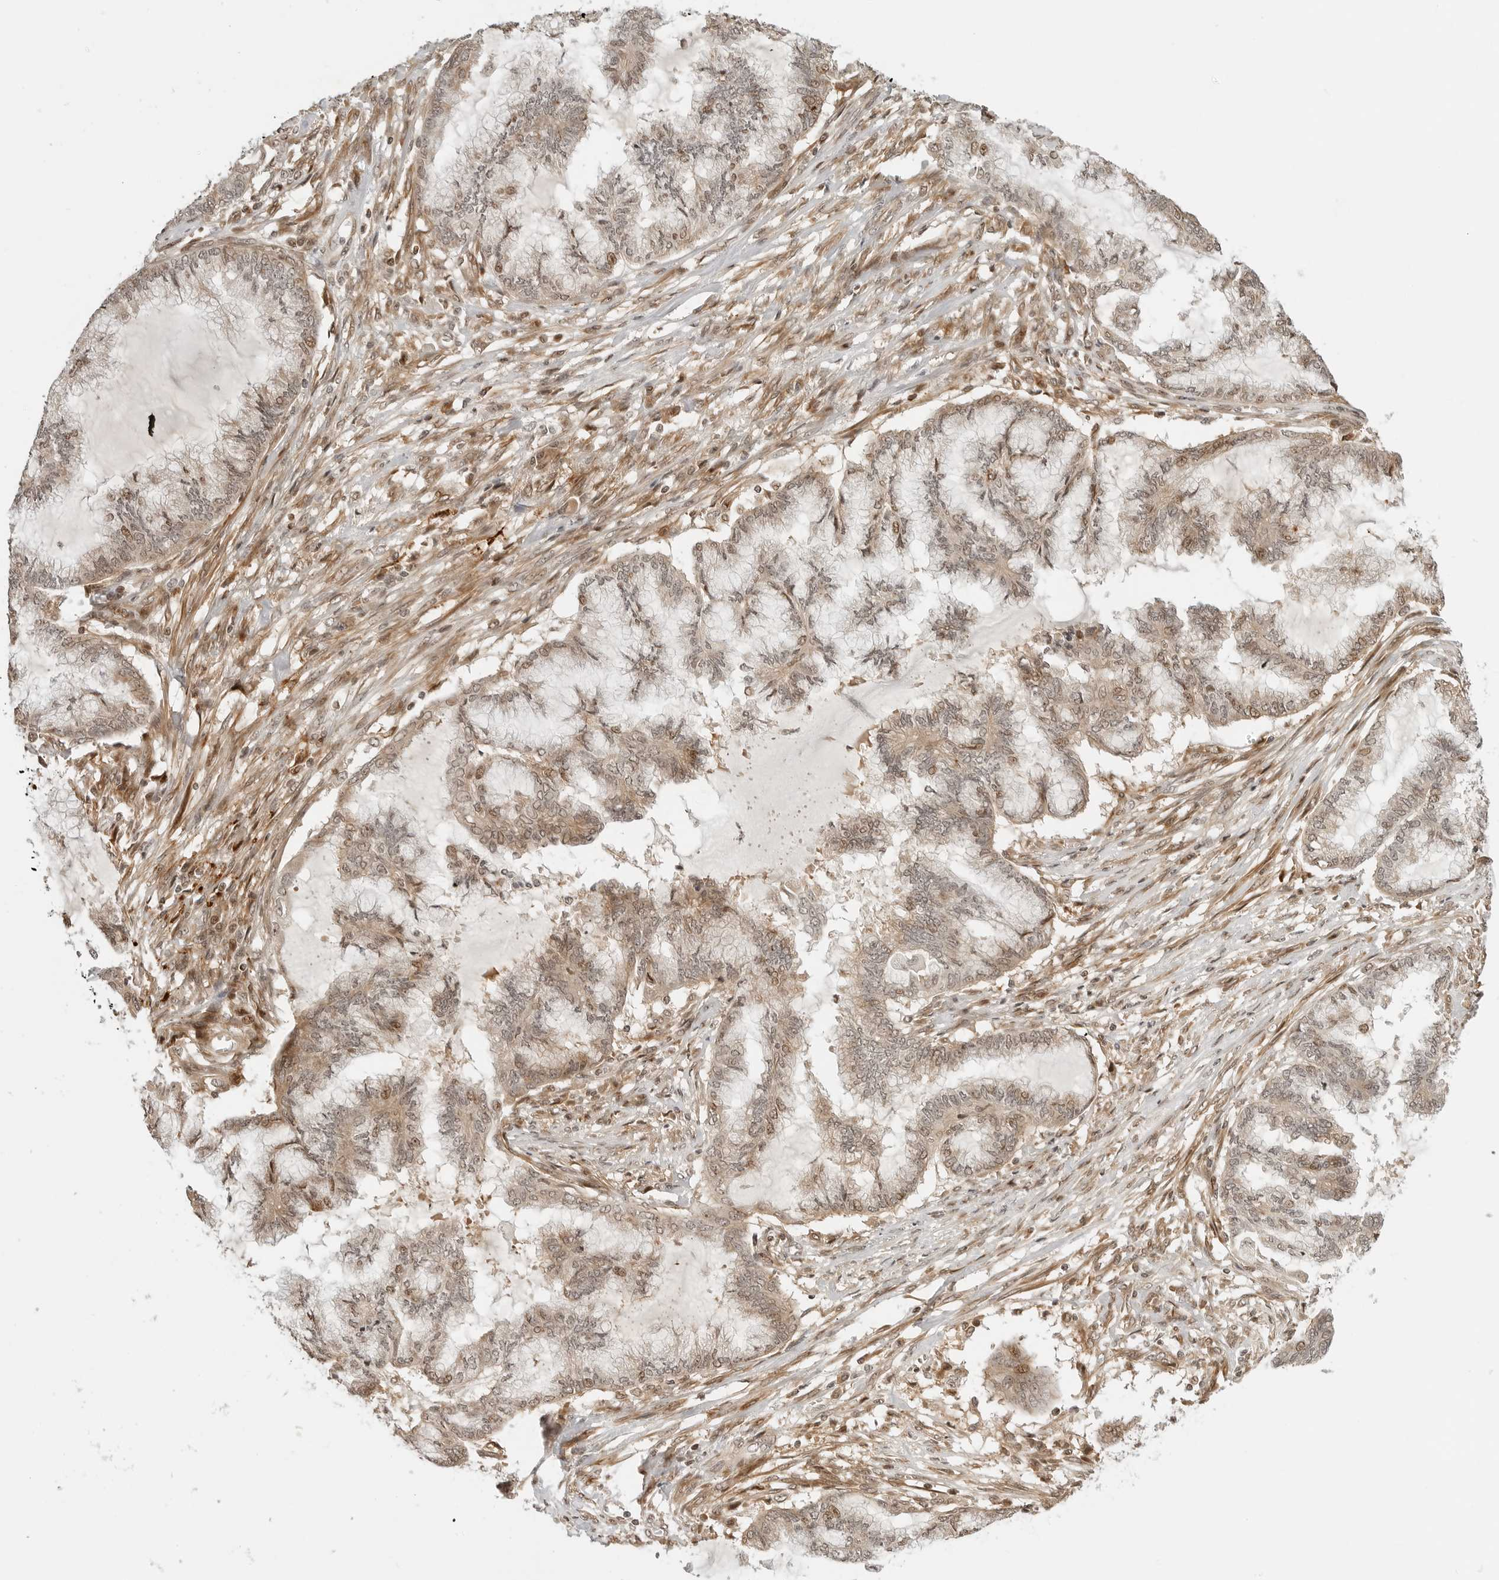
{"staining": {"intensity": "weak", "quantity": ">75%", "location": "cytoplasmic/membranous,nuclear"}, "tissue": "endometrial cancer", "cell_type": "Tumor cells", "image_type": "cancer", "snomed": [{"axis": "morphology", "description": "Adenocarcinoma, NOS"}, {"axis": "topography", "description": "Endometrium"}], "caption": "Immunohistochemical staining of human endometrial cancer exhibits low levels of weak cytoplasmic/membranous and nuclear protein expression in about >75% of tumor cells.", "gene": "GEM", "patient": {"sex": "female", "age": 86}}